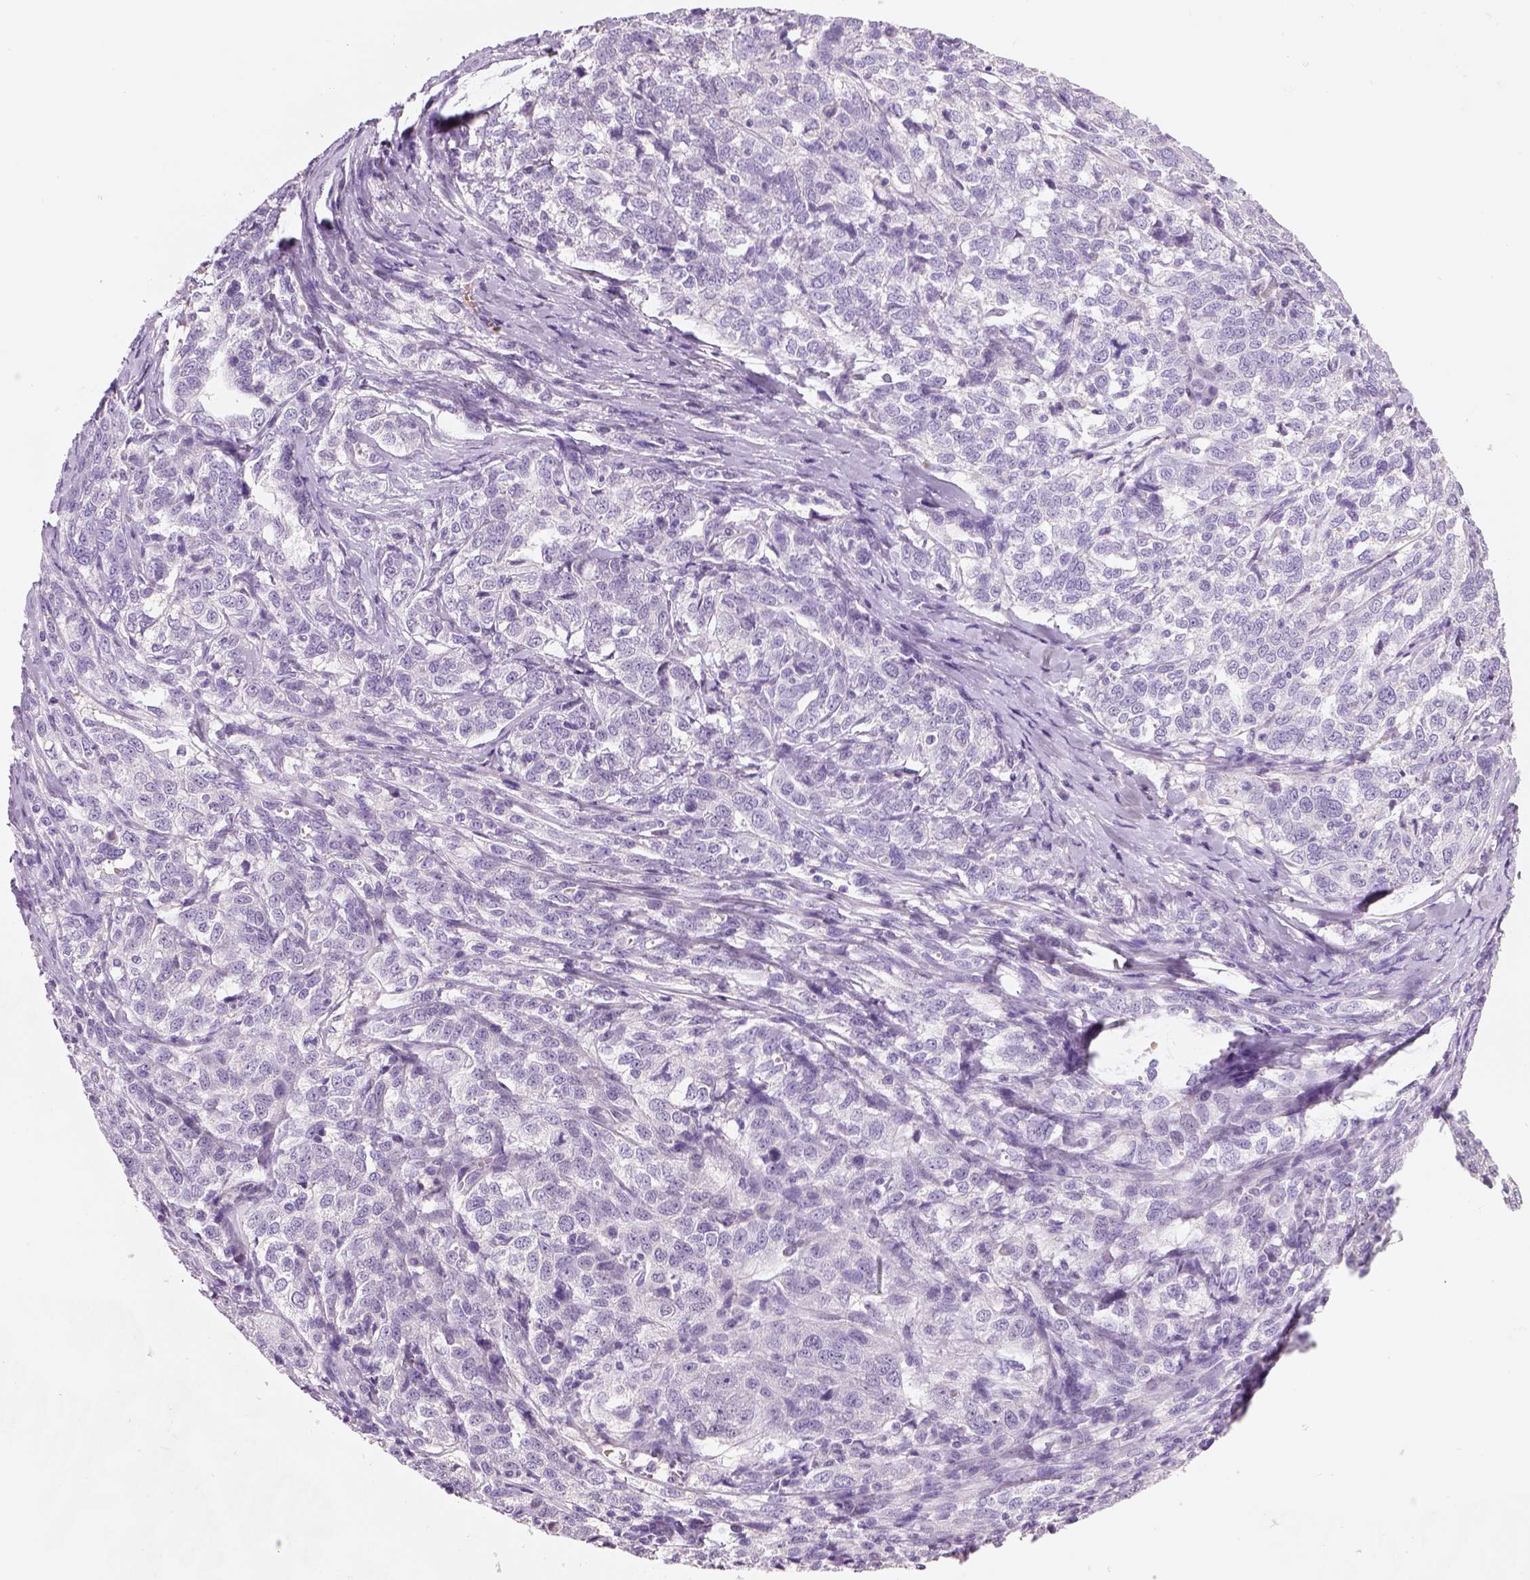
{"staining": {"intensity": "negative", "quantity": "none", "location": "none"}, "tissue": "ovarian cancer", "cell_type": "Tumor cells", "image_type": "cancer", "snomed": [{"axis": "morphology", "description": "Cystadenocarcinoma, serous, NOS"}, {"axis": "topography", "description": "Ovary"}], "caption": "IHC of ovarian cancer demonstrates no positivity in tumor cells.", "gene": "ZMAT4", "patient": {"sex": "female", "age": 71}}